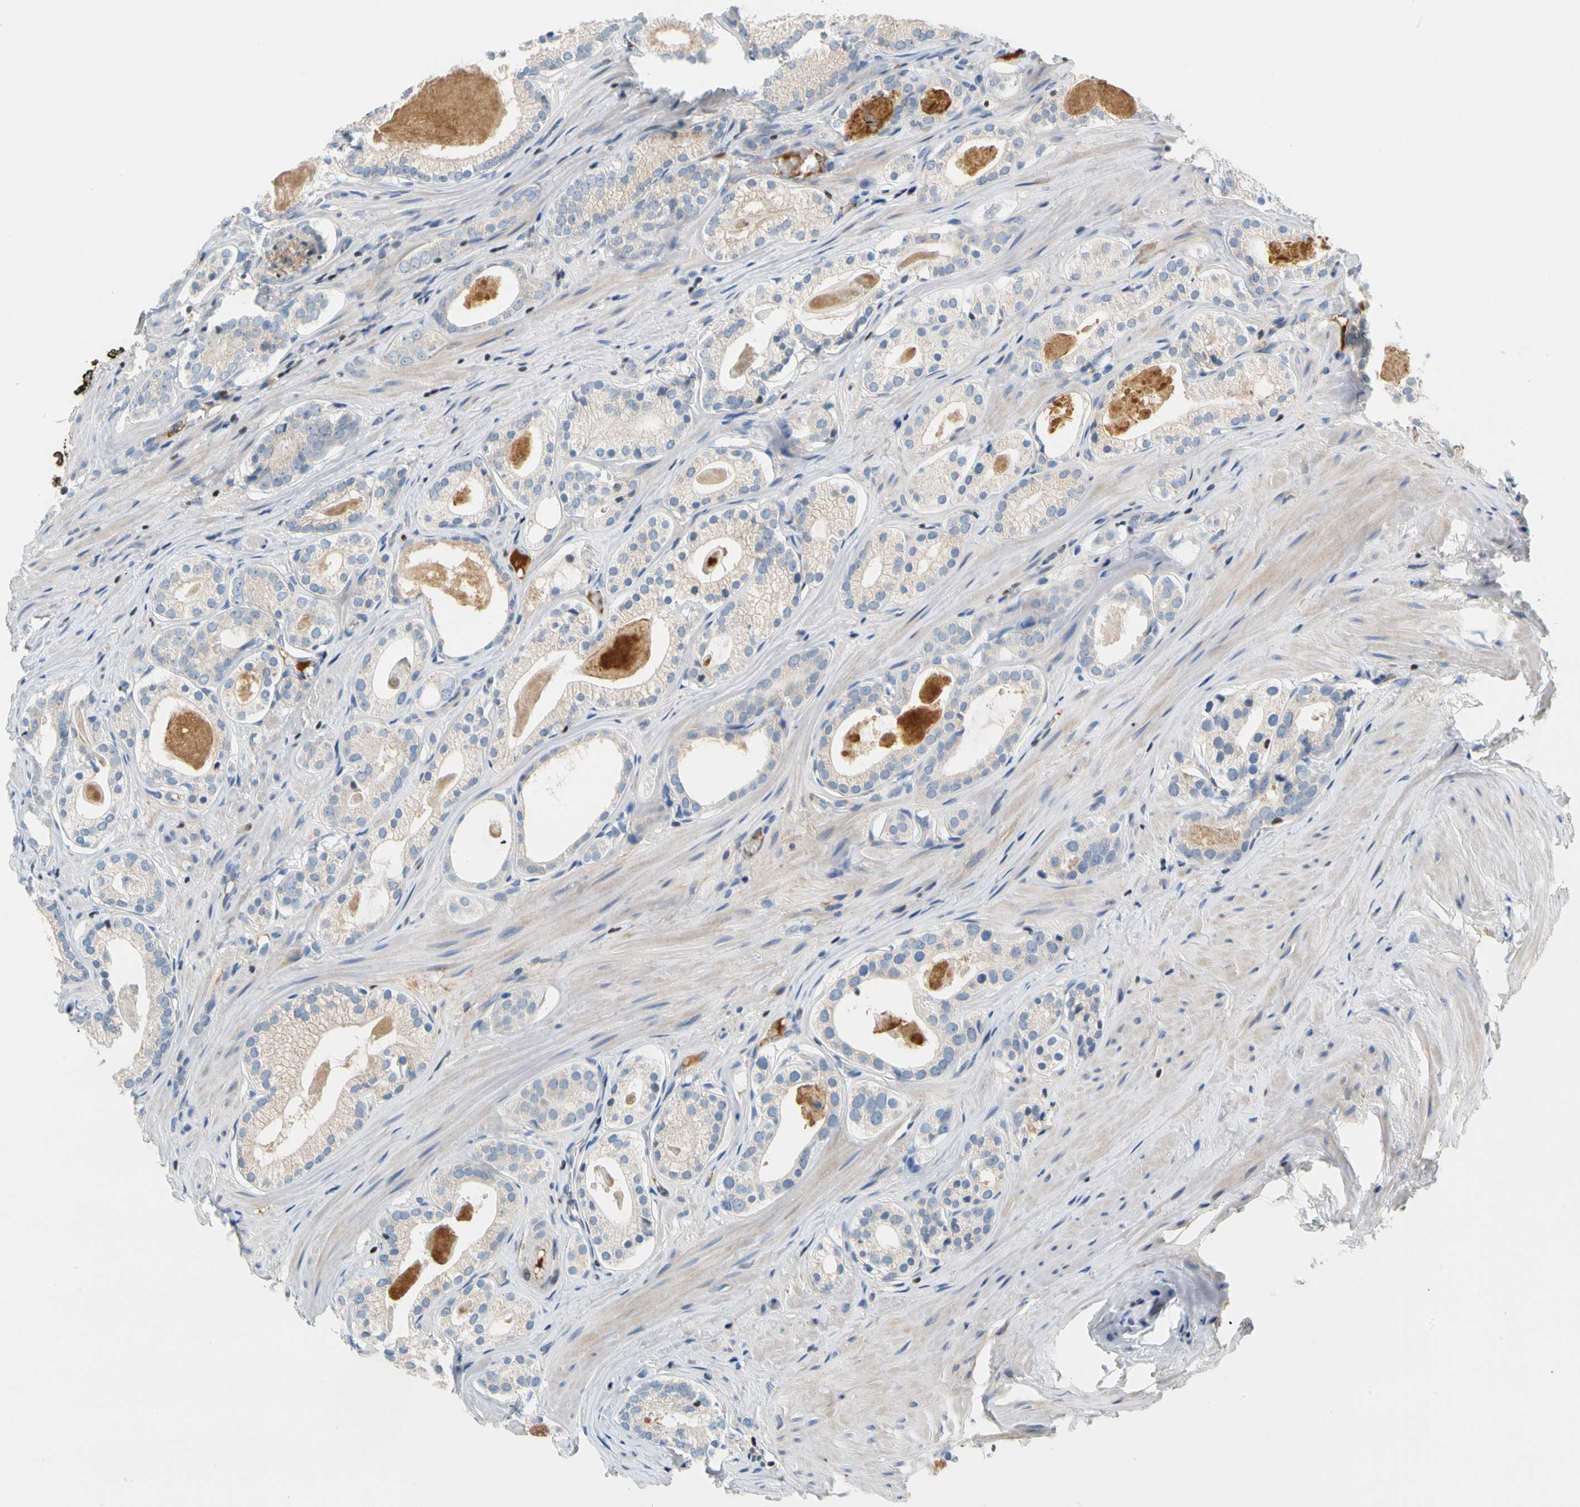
{"staining": {"intensity": "negative", "quantity": "none", "location": "none"}, "tissue": "prostate cancer", "cell_type": "Tumor cells", "image_type": "cancer", "snomed": [{"axis": "morphology", "description": "Adenocarcinoma, Low grade"}, {"axis": "topography", "description": "Prostate"}], "caption": "This is an immunohistochemistry (IHC) histopathology image of human prostate cancer (adenocarcinoma (low-grade)). There is no expression in tumor cells.", "gene": "SP140", "patient": {"sex": "male", "age": 59}}